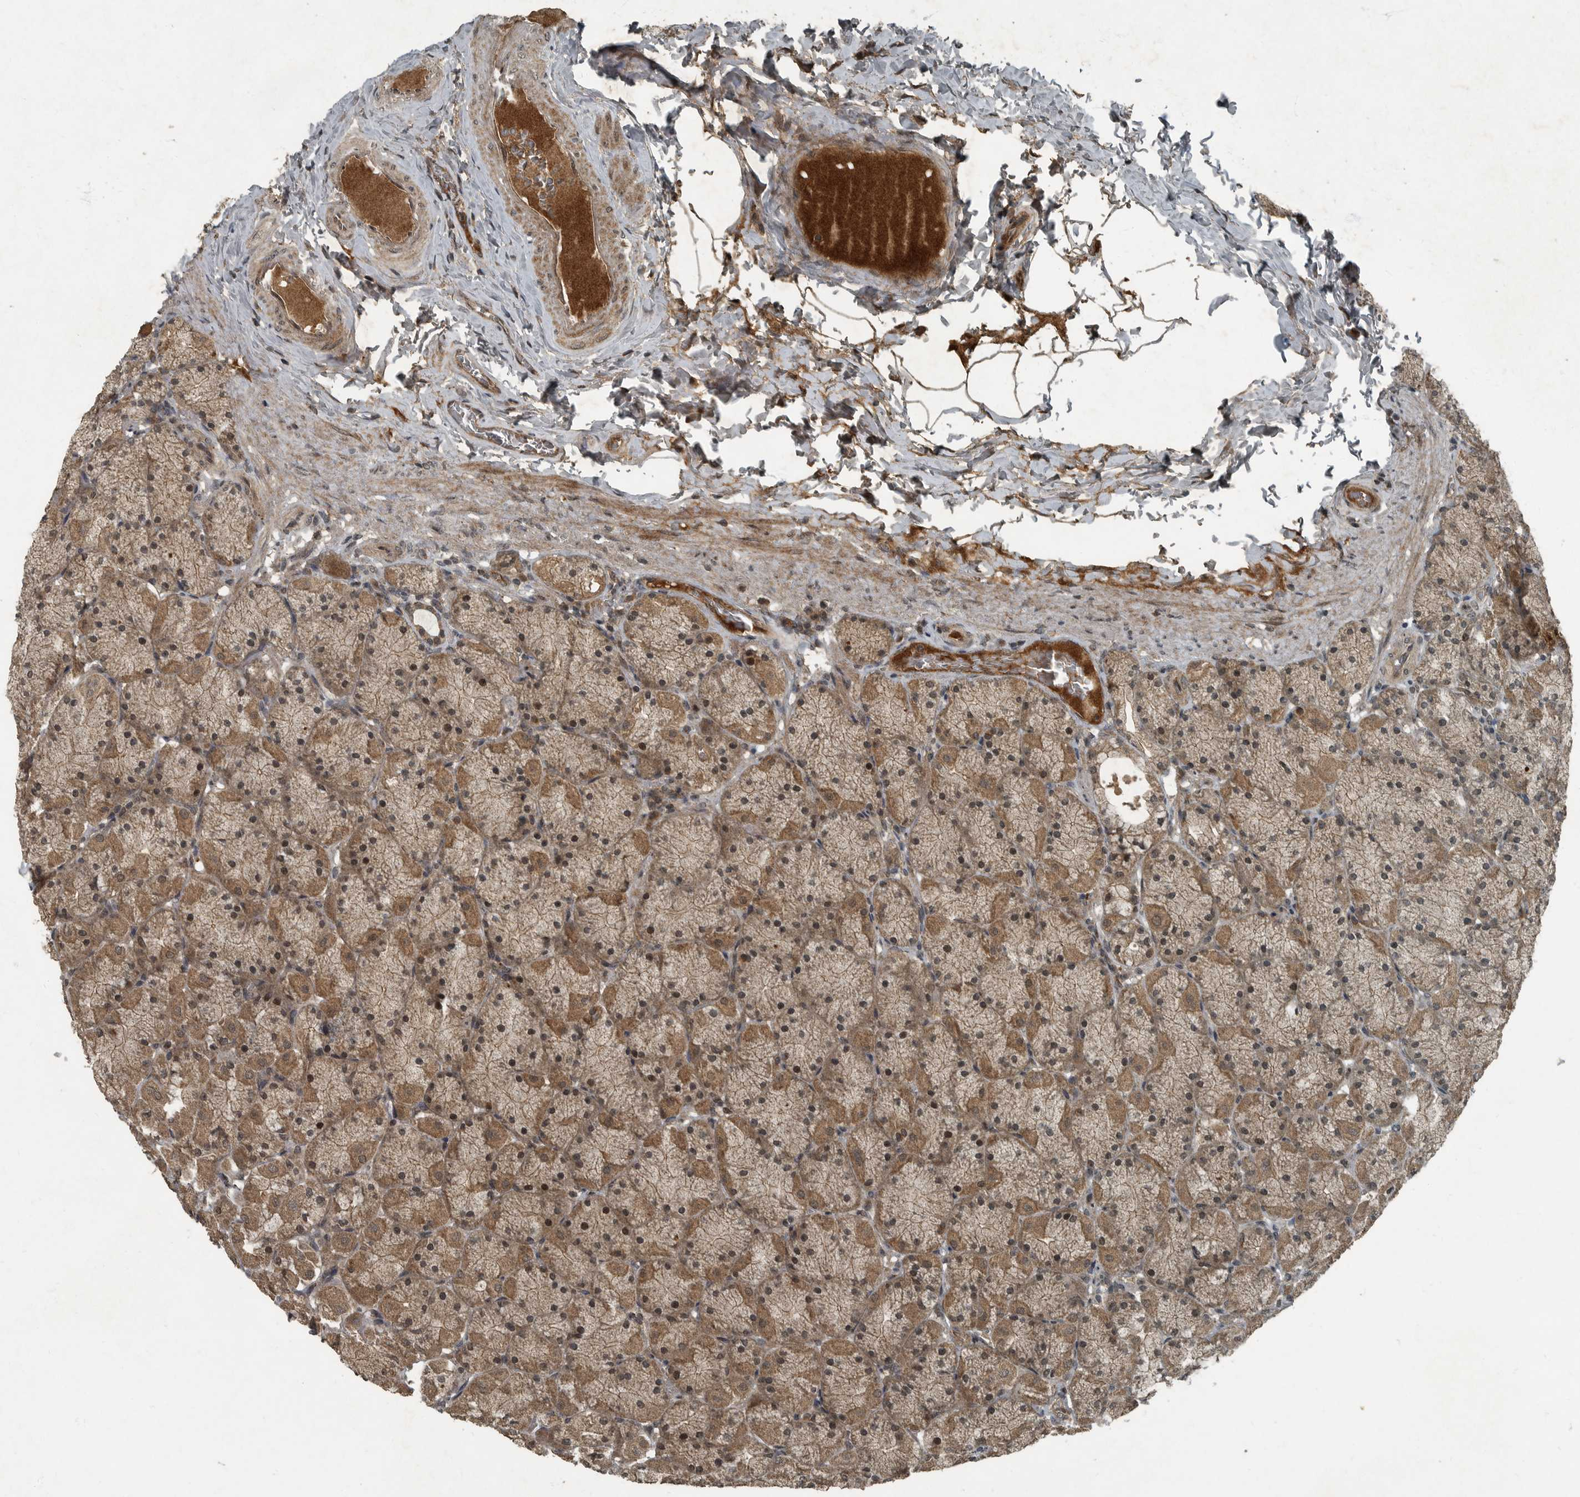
{"staining": {"intensity": "moderate", "quantity": ">75%", "location": "cytoplasmic/membranous,nuclear"}, "tissue": "stomach", "cell_type": "Glandular cells", "image_type": "normal", "snomed": [{"axis": "morphology", "description": "Normal tissue, NOS"}, {"axis": "topography", "description": "Stomach, upper"}], "caption": "Moderate cytoplasmic/membranous,nuclear expression for a protein is seen in about >75% of glandular cells of normal stomach using IHC.", "gene": "FOXO1", "patient": {"sex": "female", "age": 56}}